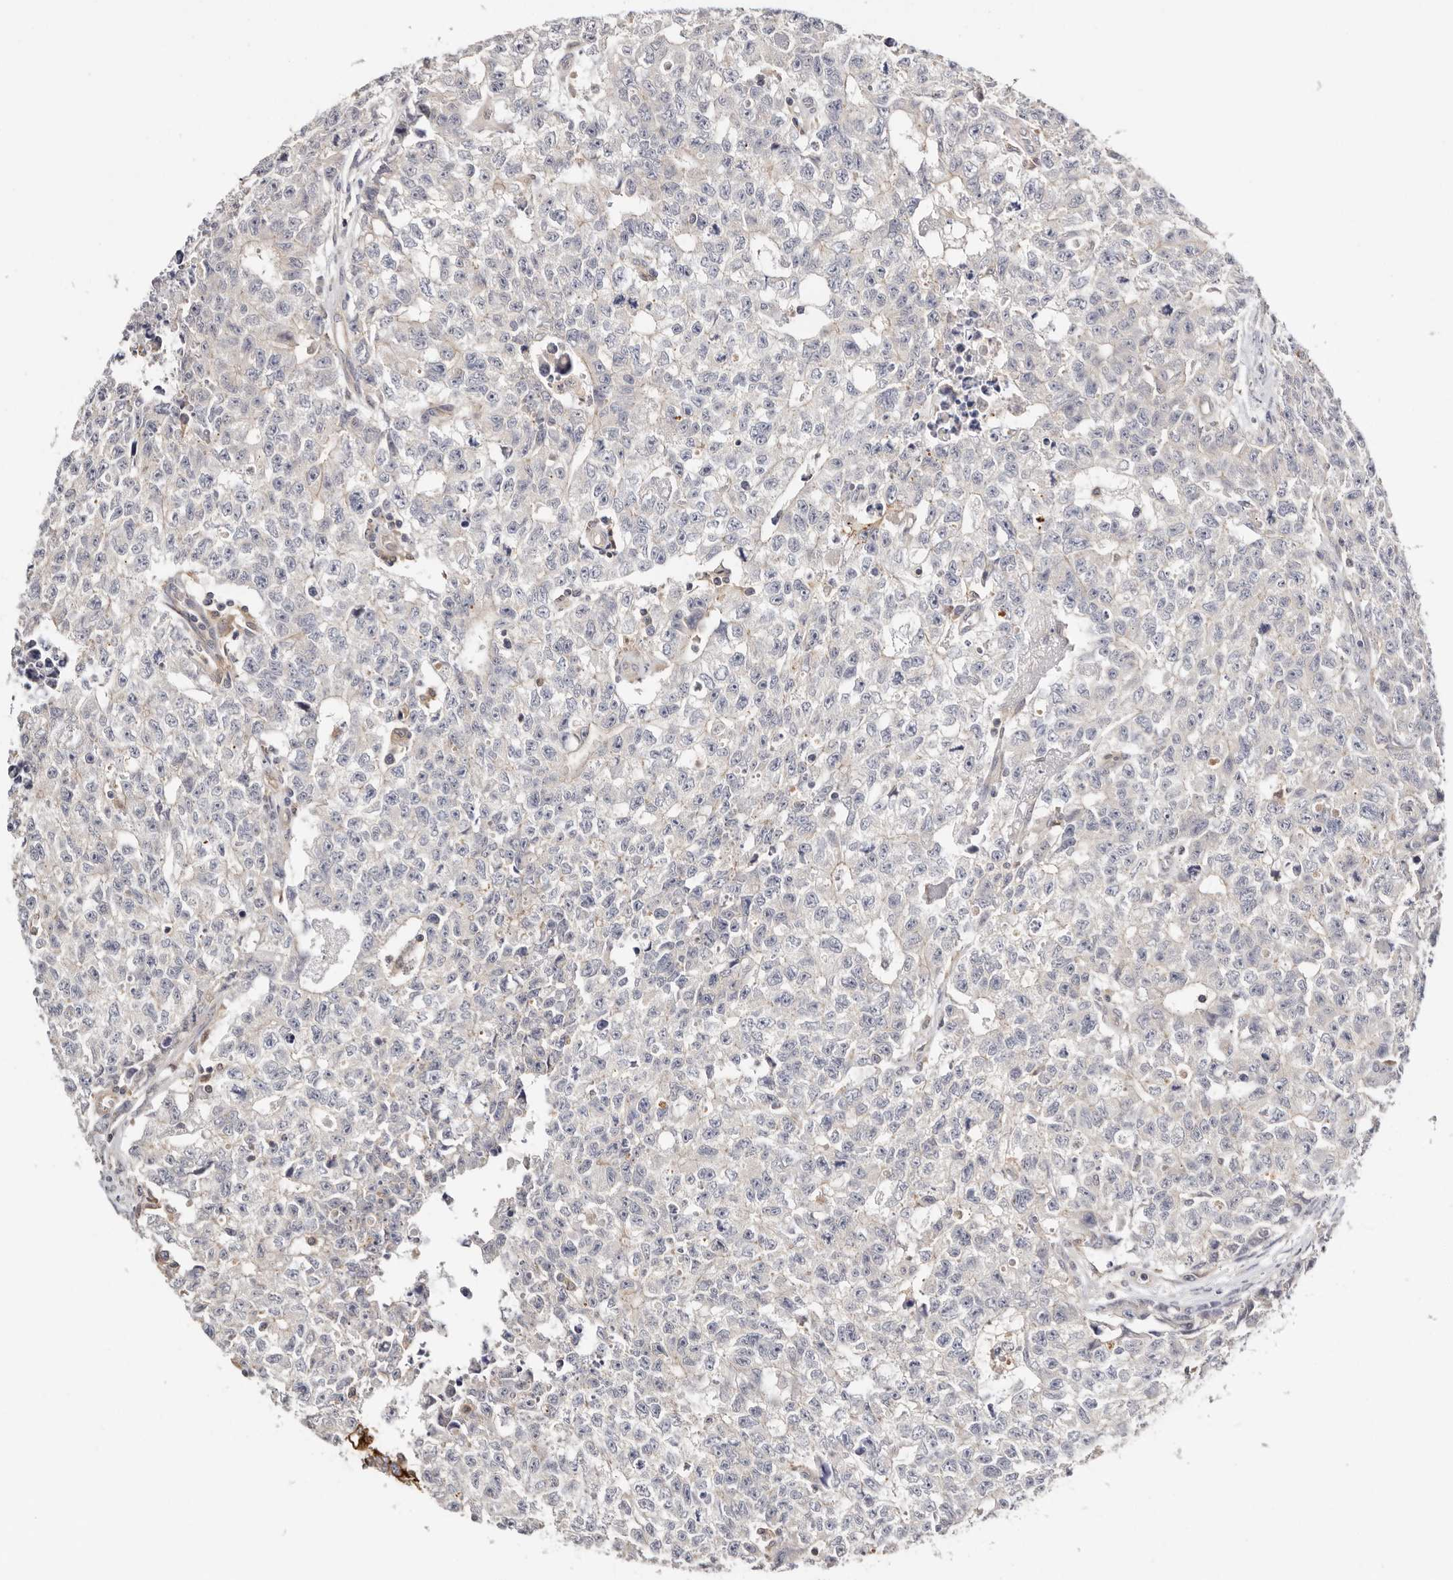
{"staining": {"intensity": "weak", "quantity": "<25%", "location": "cytoplasmic/membranous"}, "tissue": "testis cancer", "cell_type": "Tumor cells", "image_type": "cancer", "snomed": [{"axis": "morphology", "description": "Carcinoma, Embryonal, NOS"}, {"axis": "topography", "description": "Testis"}], "caption": "This is an immunohistochemistry (IHC) histopathology image of testis embryonal carcinoma. There is no staining in tumor cells.", "gene": "S100A14", "patient": {"sex": "male", "age": 28}}